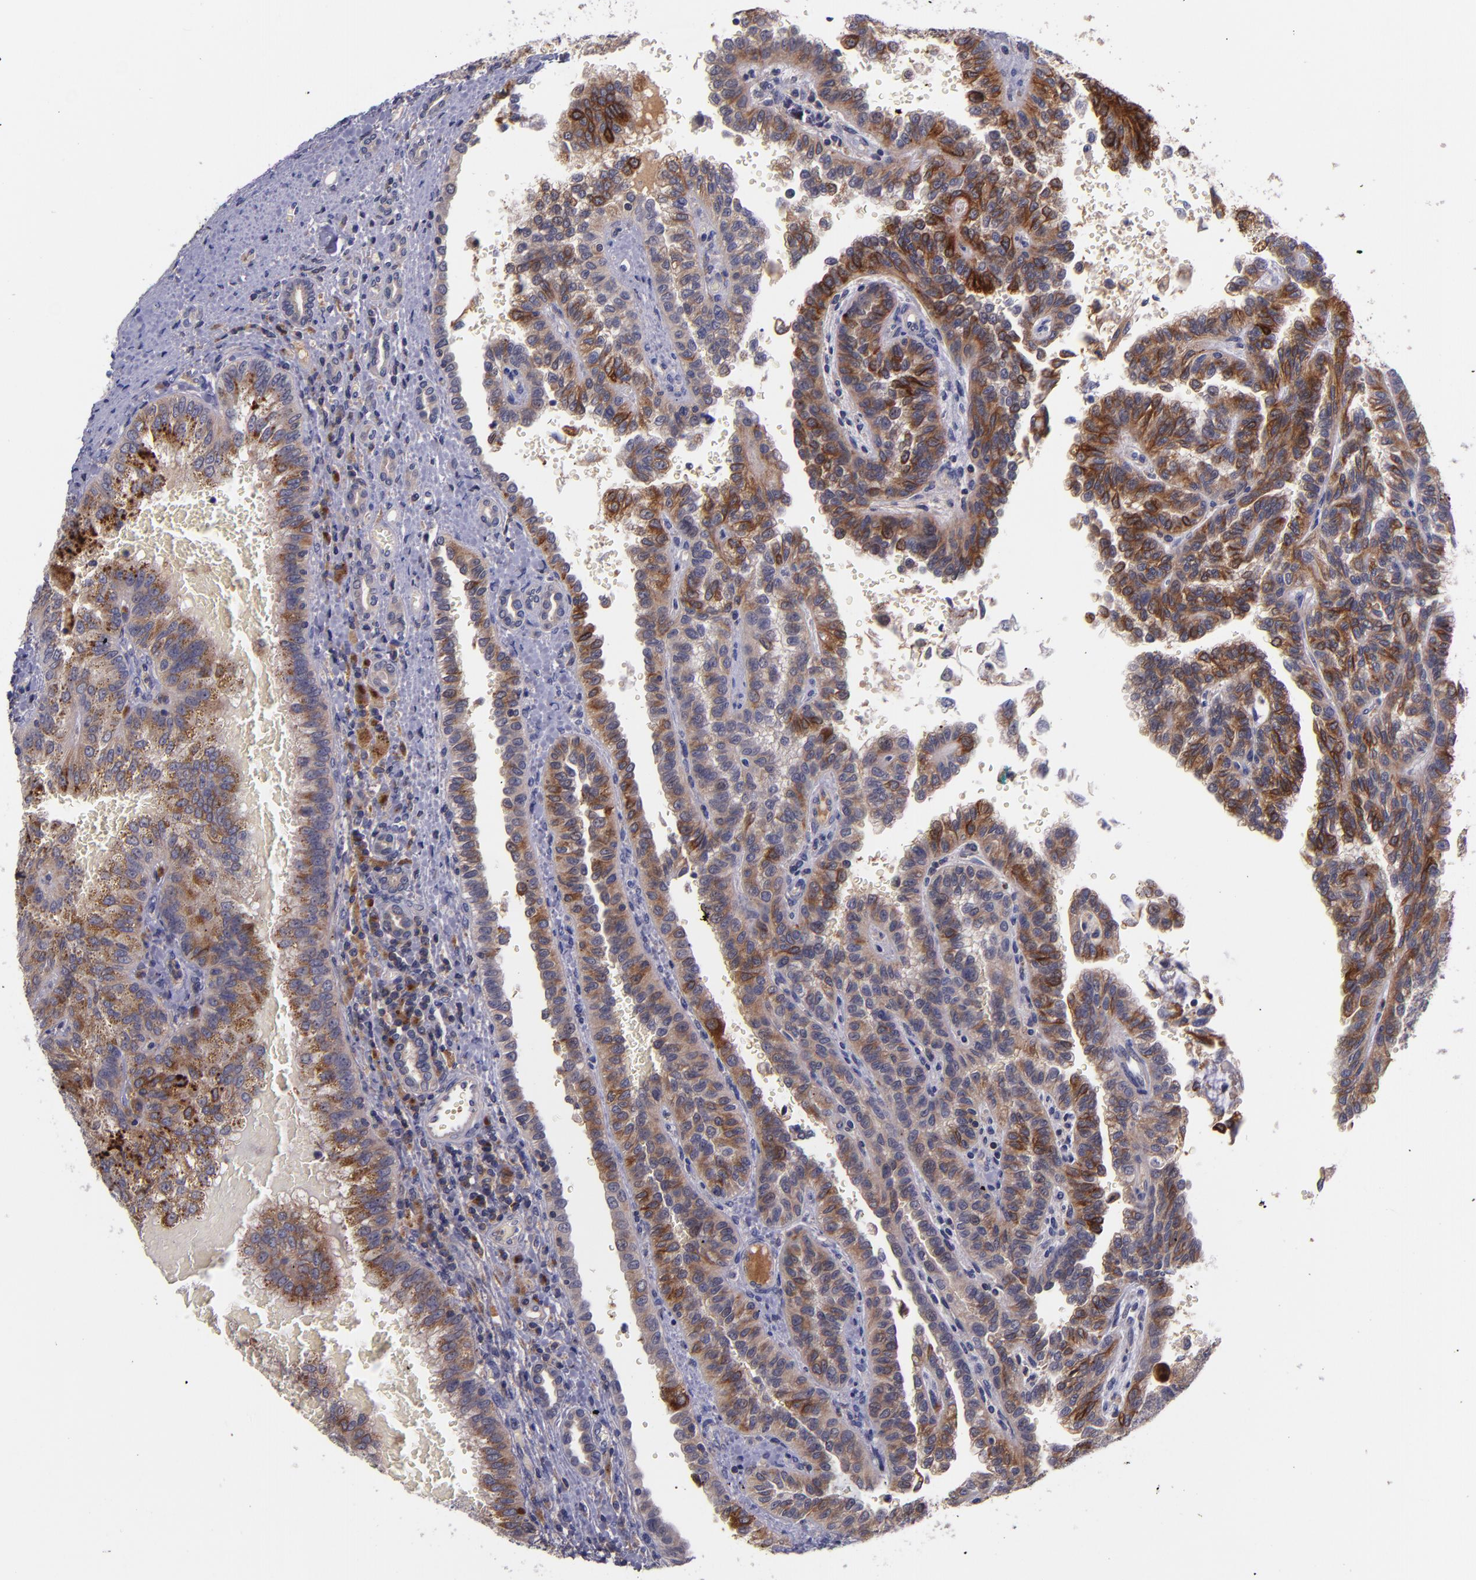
{"staining": {"intensity": "moderate", "quantity": ">75%", "location": "cytoplasmic/membranous"}, "tissue": "renal cancer", "cell_type": "Tumor cells", "image_type": "cancer", "snomed": [{"axis": "morphology", "description": "Inflammation, NOS"}, {"axis": "morphology", "description": "Adenocarcinoma, NOS"}, {"axis": "topography", "description": "Kidney"}], "caption": "Renal cancer stained with a protein marker shows moderate staining in tumor cells.", "gene": "RBP4", "patient": {"sex": "male", "age": 68}}